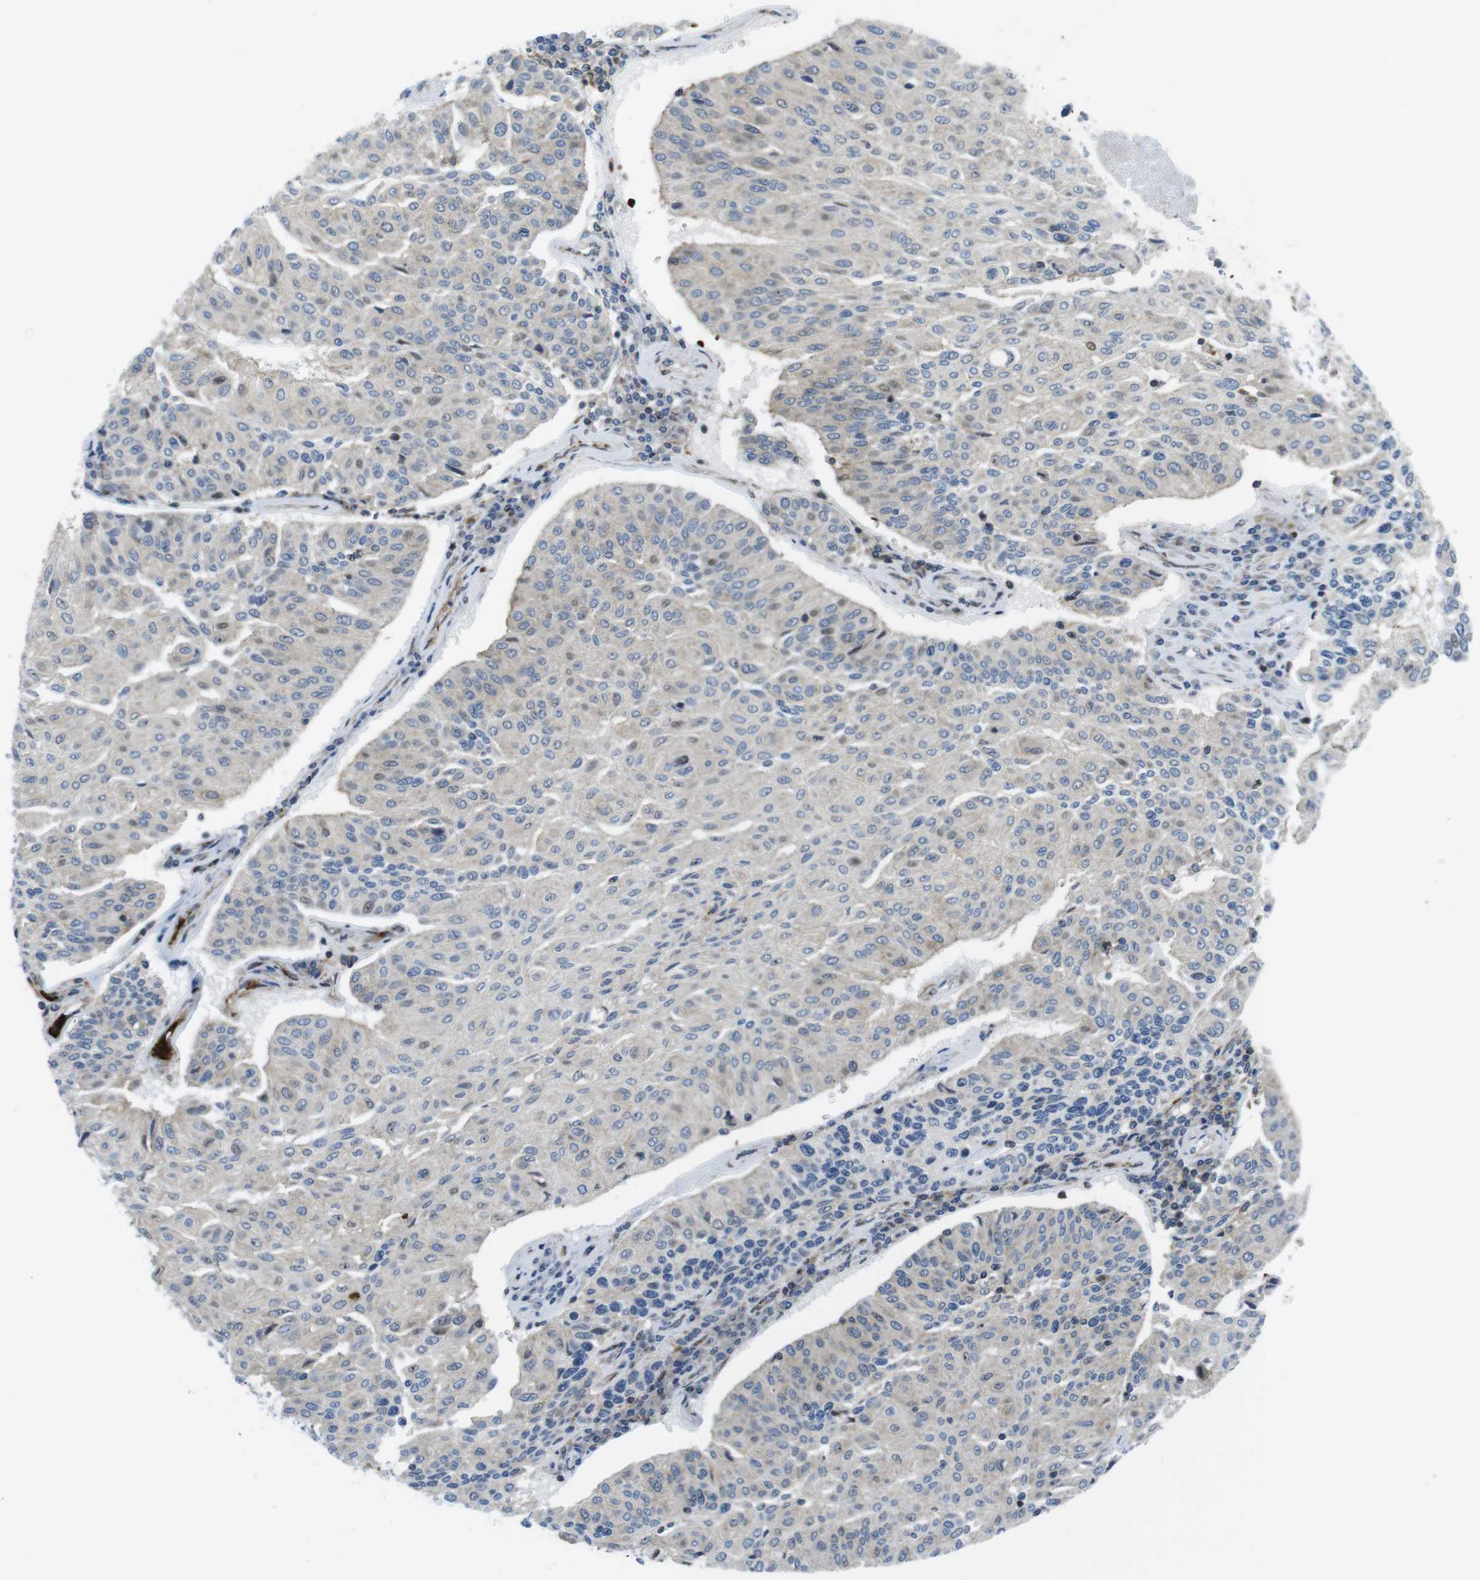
{"staining": {"intensity": "negative", "quantity": "none", "location": "none"}, "tissue": "urothelial cancer", "cell_type": "Tumor cells", "image_type": "cancer", "snomed": [{"axis": "morphology", "description": "Urothelial carcinoma, High grade"}, {"axis": "topography", "description": "Urinary bladder"}], "caption": "Immunohistochemical staining of human urothelial cancer shows no significant staining in tumor cells. Nuclei are stained in blue.", "gene": "CUL7", "patient": {"sex": "male", "age": 66}}